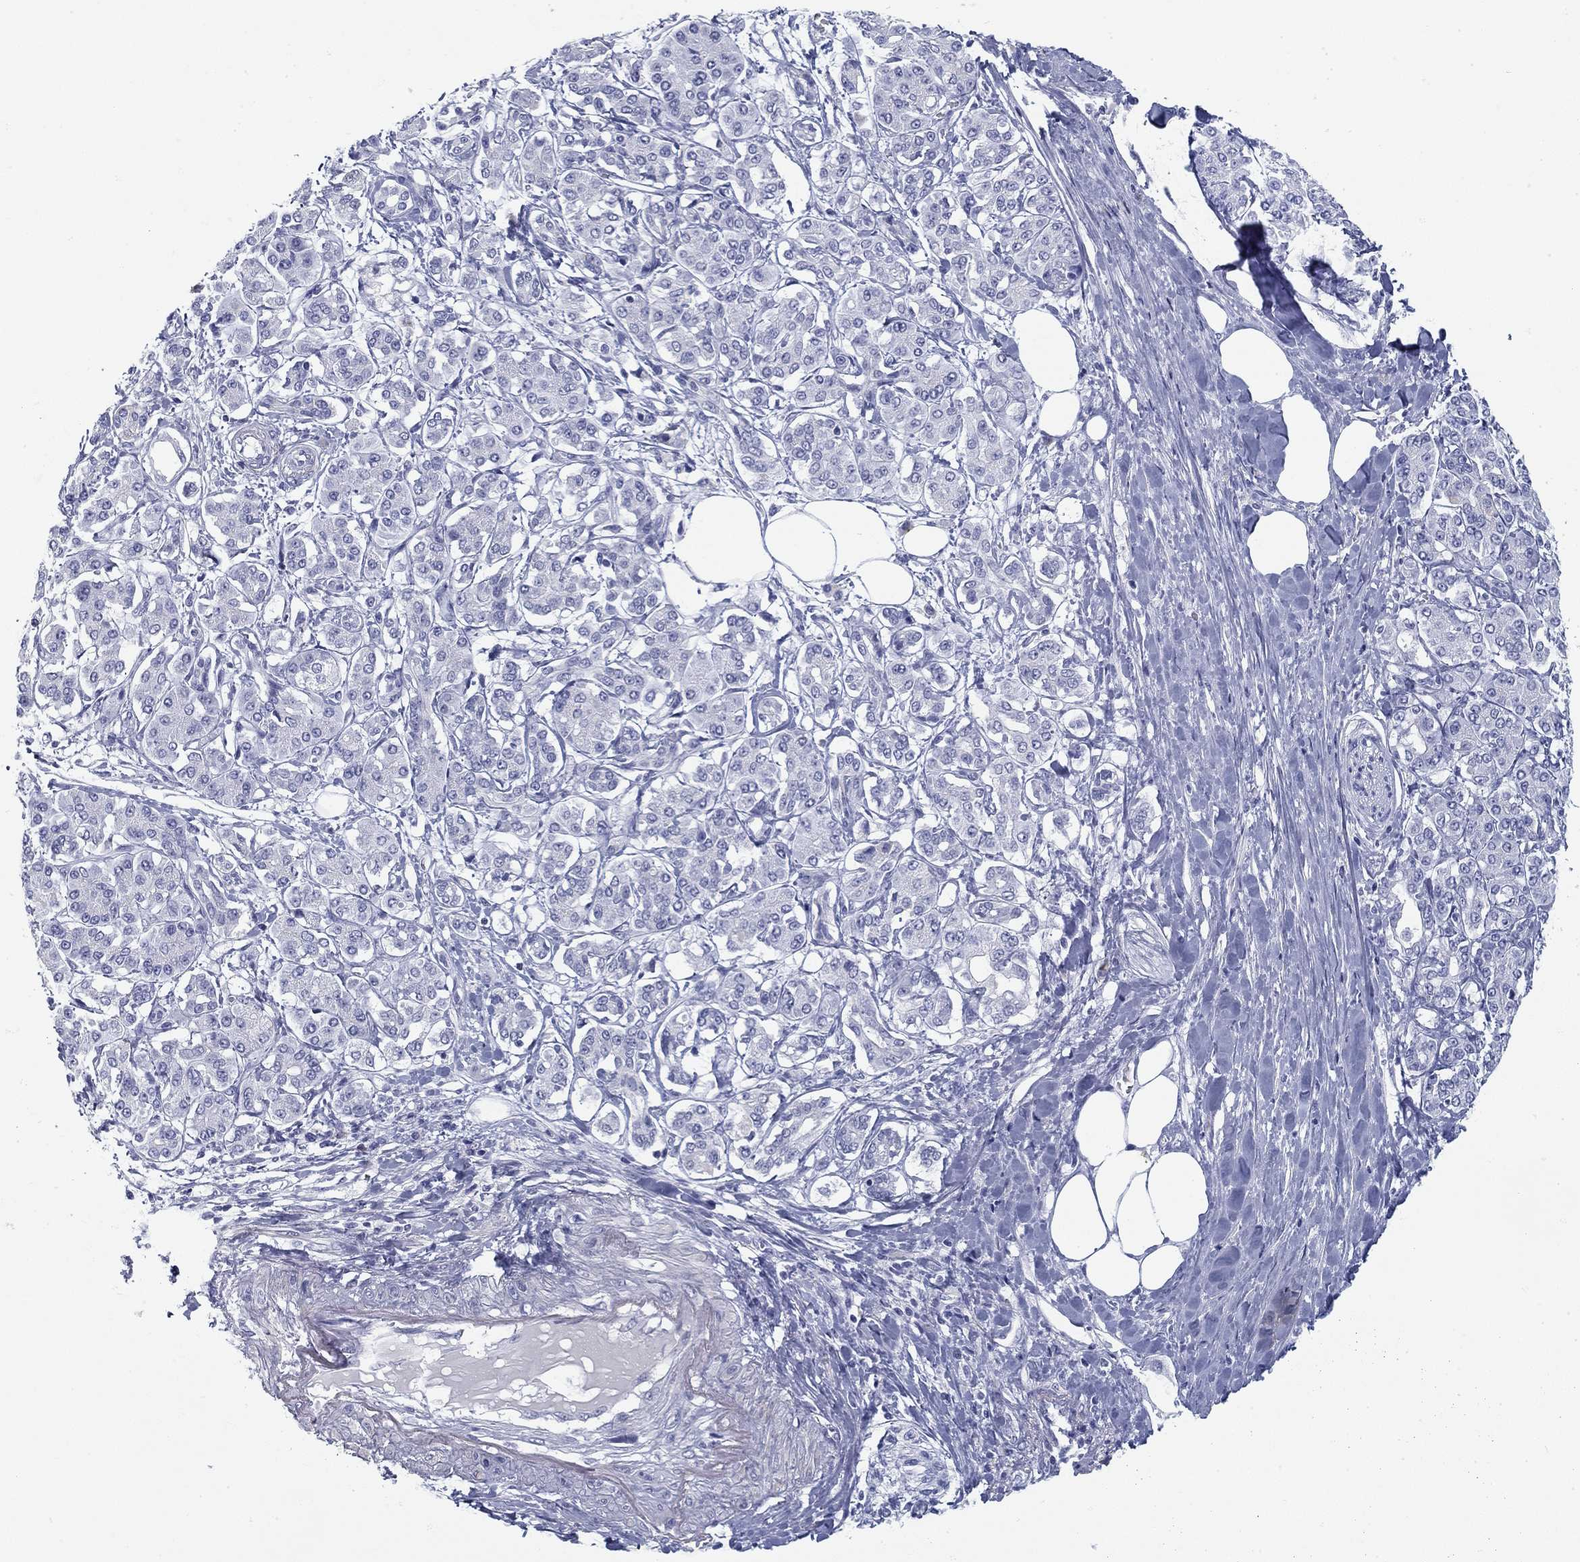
{"staining": {"intensity": "negative", "quantity": "none", "location": "none"}, "tissue": "pancreatic cancer", "cell_type": "Tumor cells", "image_type": "cancer", "snomed": [{"axis": "morphology", "description": "Adenocarcinoma, NOS"}, {"axis": "topography", "description": "Pancreas"}], "caption": "This histopathology image is of adenocarcinoma (pancreatic) stained with immunohistochemistry (IHC) to label a protein in brown with the nuclei are counter-stained blue. There is no expression in tumor cells.", "gene": "CD79B", "patient": {"sex": "female", "age": 56}}